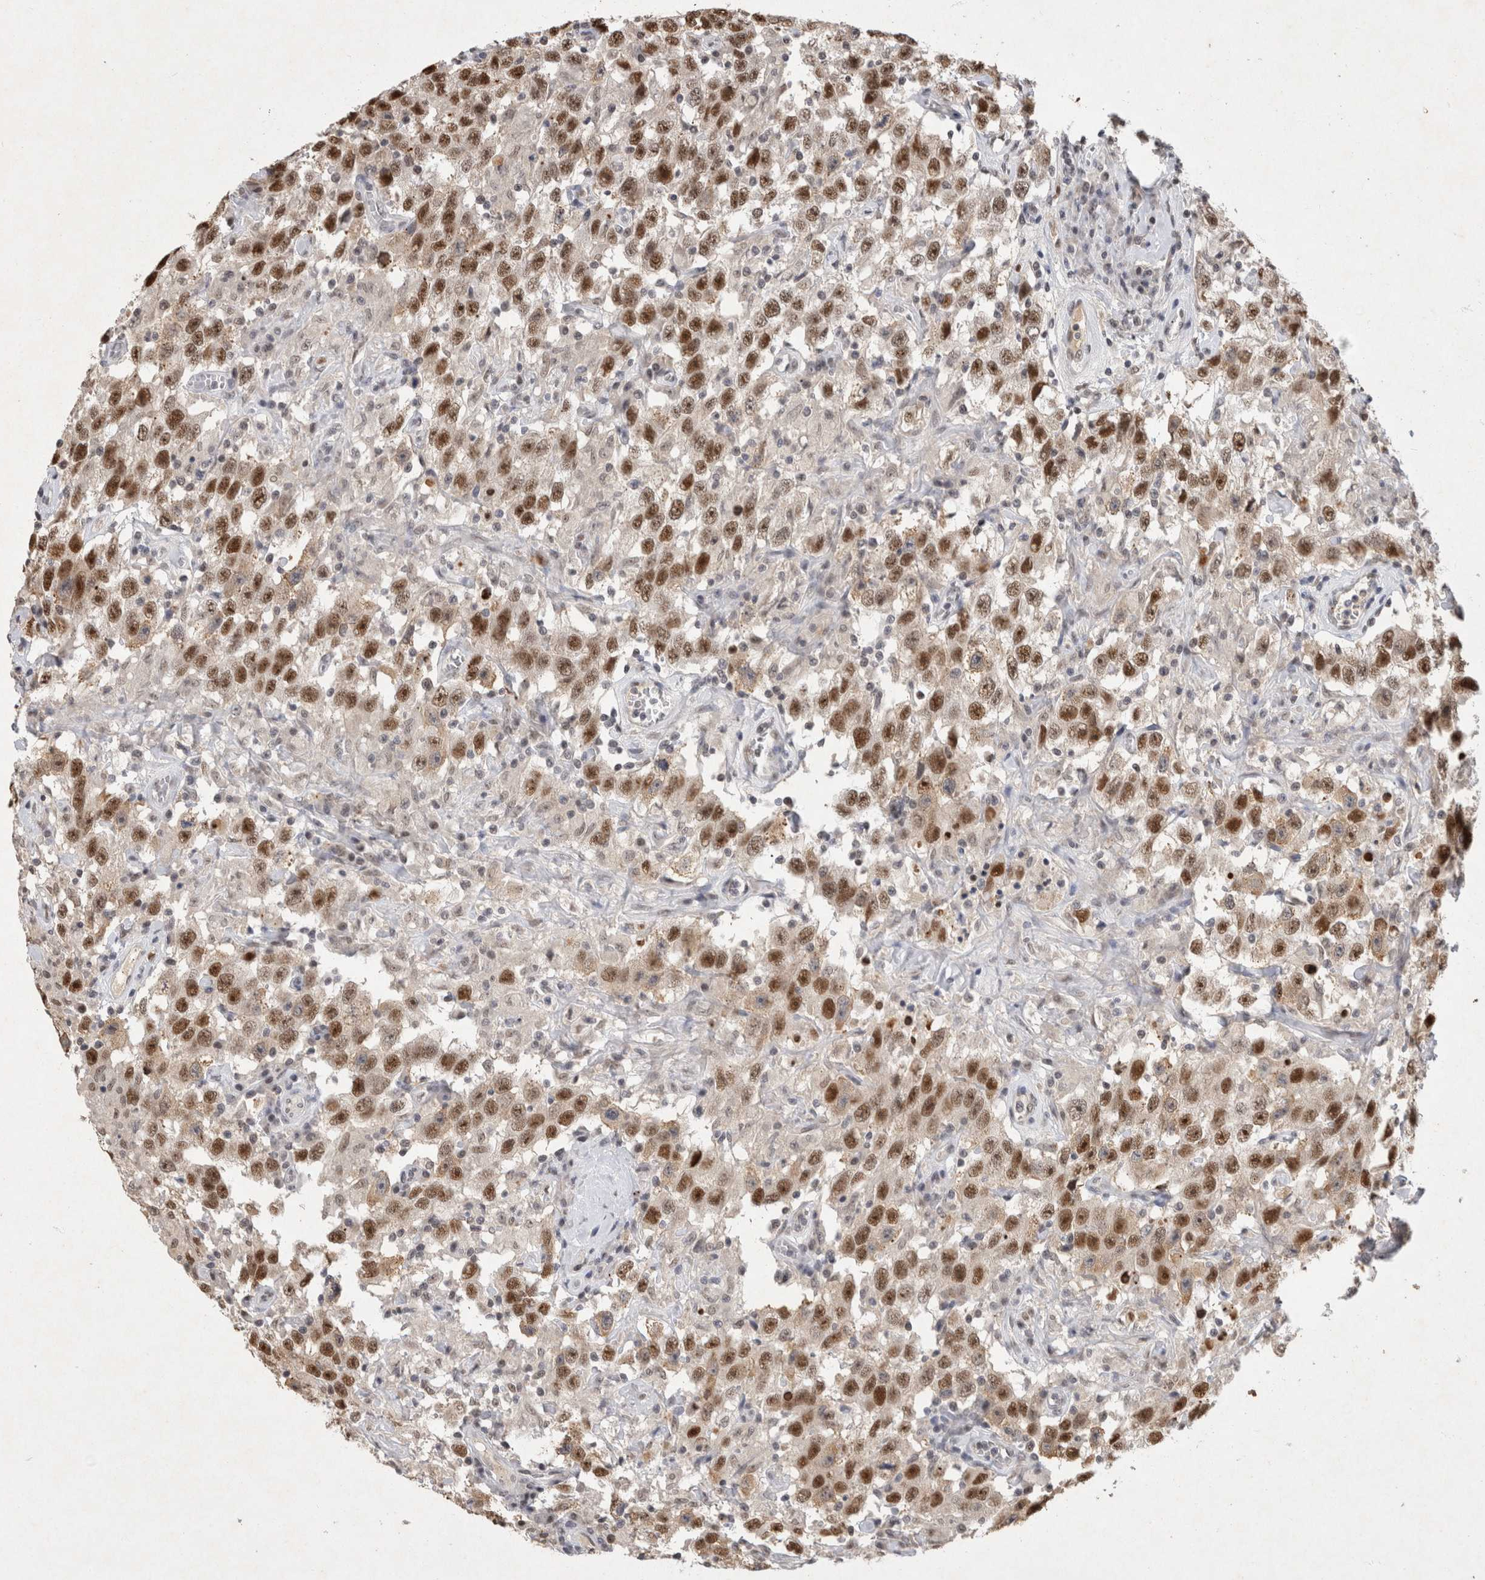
{"staining": {"intensity": "moderate", "quantity": ">75%", "location": "nuclear"}, "tissue": "testis cancer", "cell_type": "Tumor cells", "image_type": "cancer", "snomed": [{"axis": "morphology", "description": "Seminoma, NOS"}, {"axis": "topography", "description": "Testis"}], "caption": "Testis seminoma stained with a brown dye exhibits moderate nuclear positive staining in approximately >75% of tumor cells.", "gene": "XRCC5", "patient": {"sex": "male", "age": 41}}